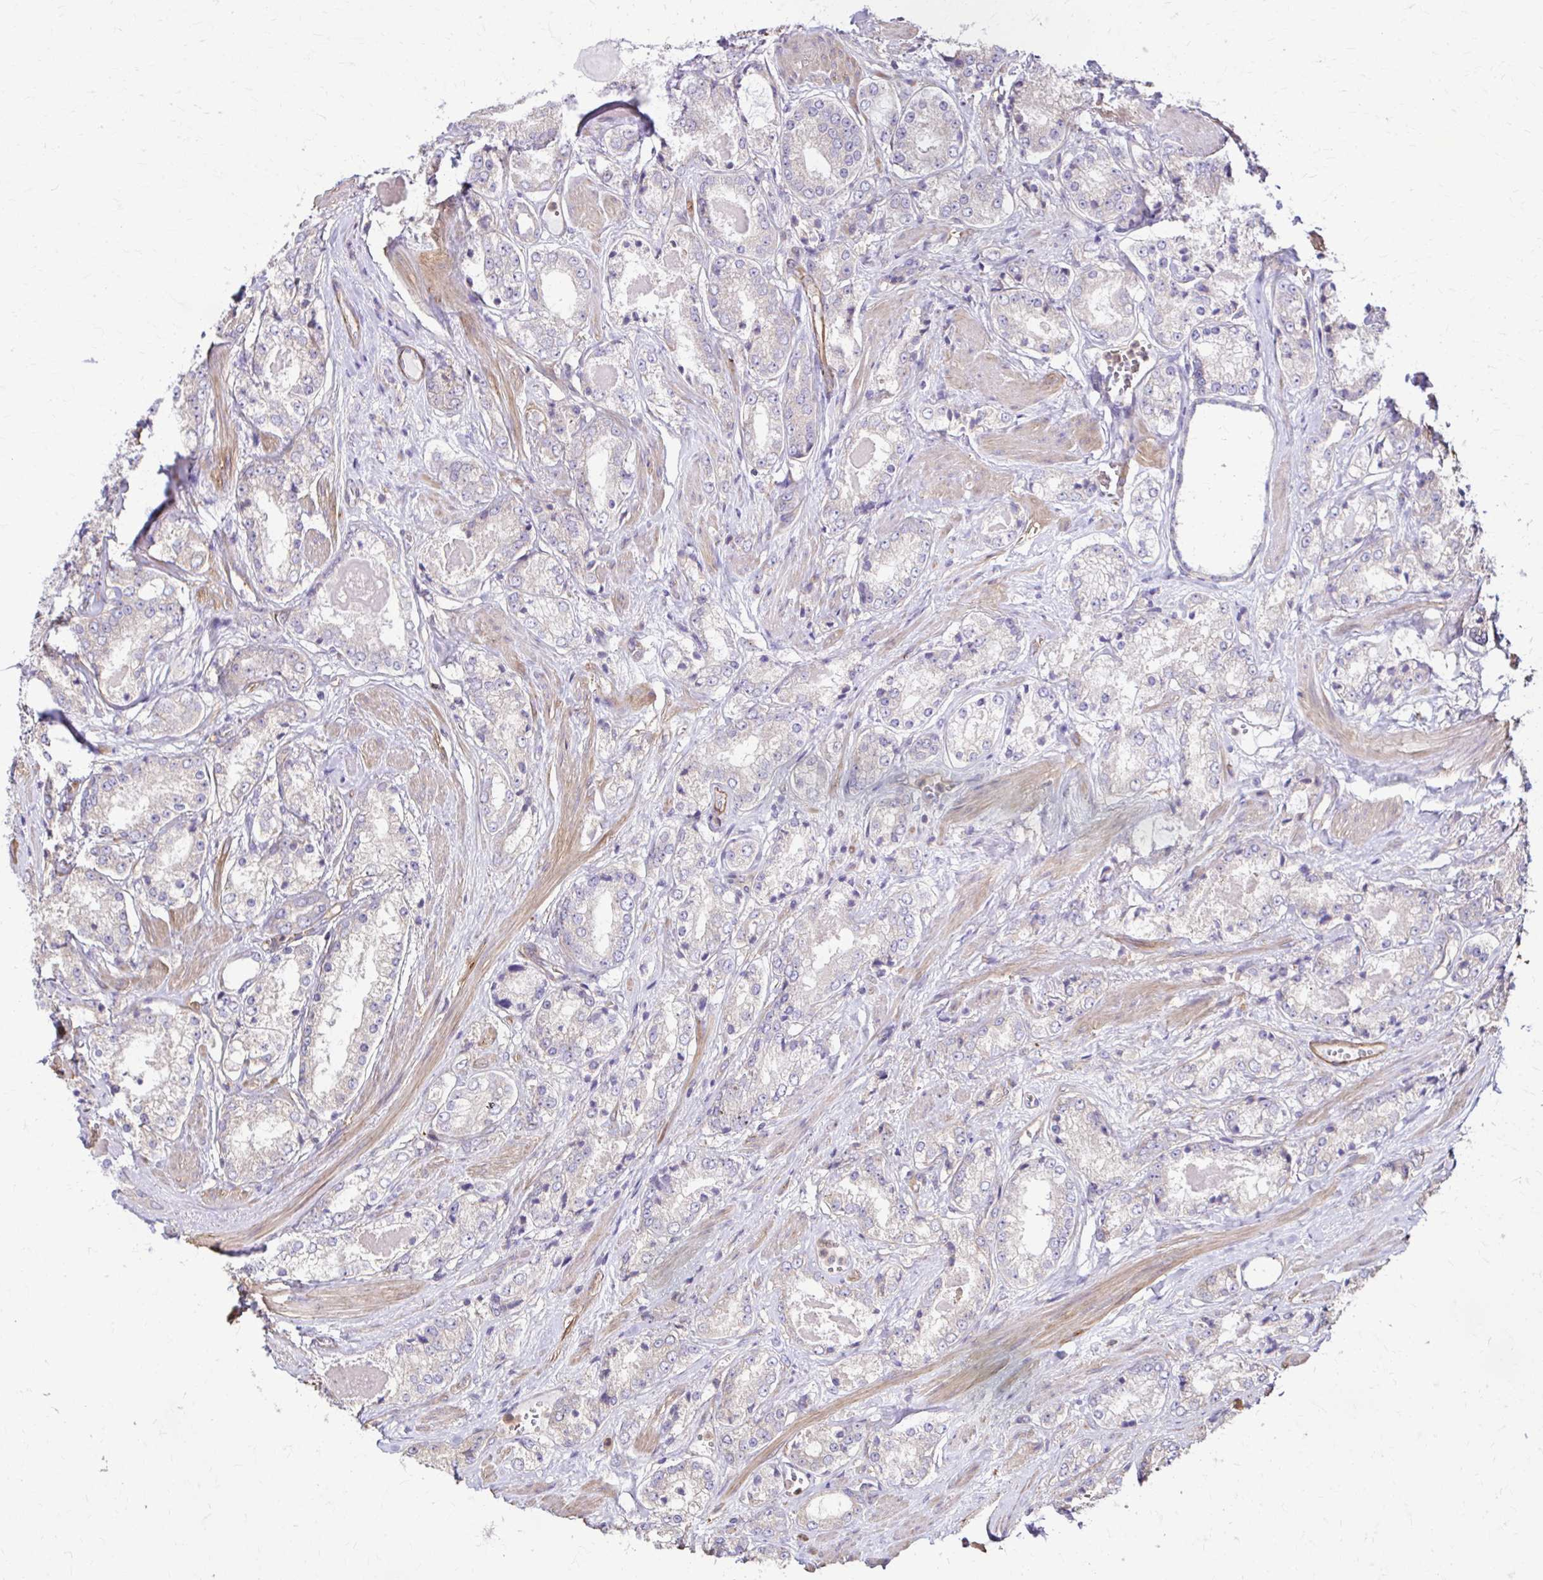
{"staining": {"intensity": "negative", "quantity": "none", "location": "none"}, "tissue": "prostate cancer", "cell_type": "Tumor cells", "image_type": "cancer", "snomed": [{"axis": "morphology", "description": "Adenocarcinoma, NOS"}, {"axis": "morphology", "description": "Adenocarcinoma, Low grade"}, {"axis": "topography", "description": "Prostate"}], "caption": "DAB immunohistochemical staining of human prostate adenocarcinoma demonstrates no significant expression in tumor cells.", "gene": "DSP", "patient": {"sex": "male", "age": 68}}